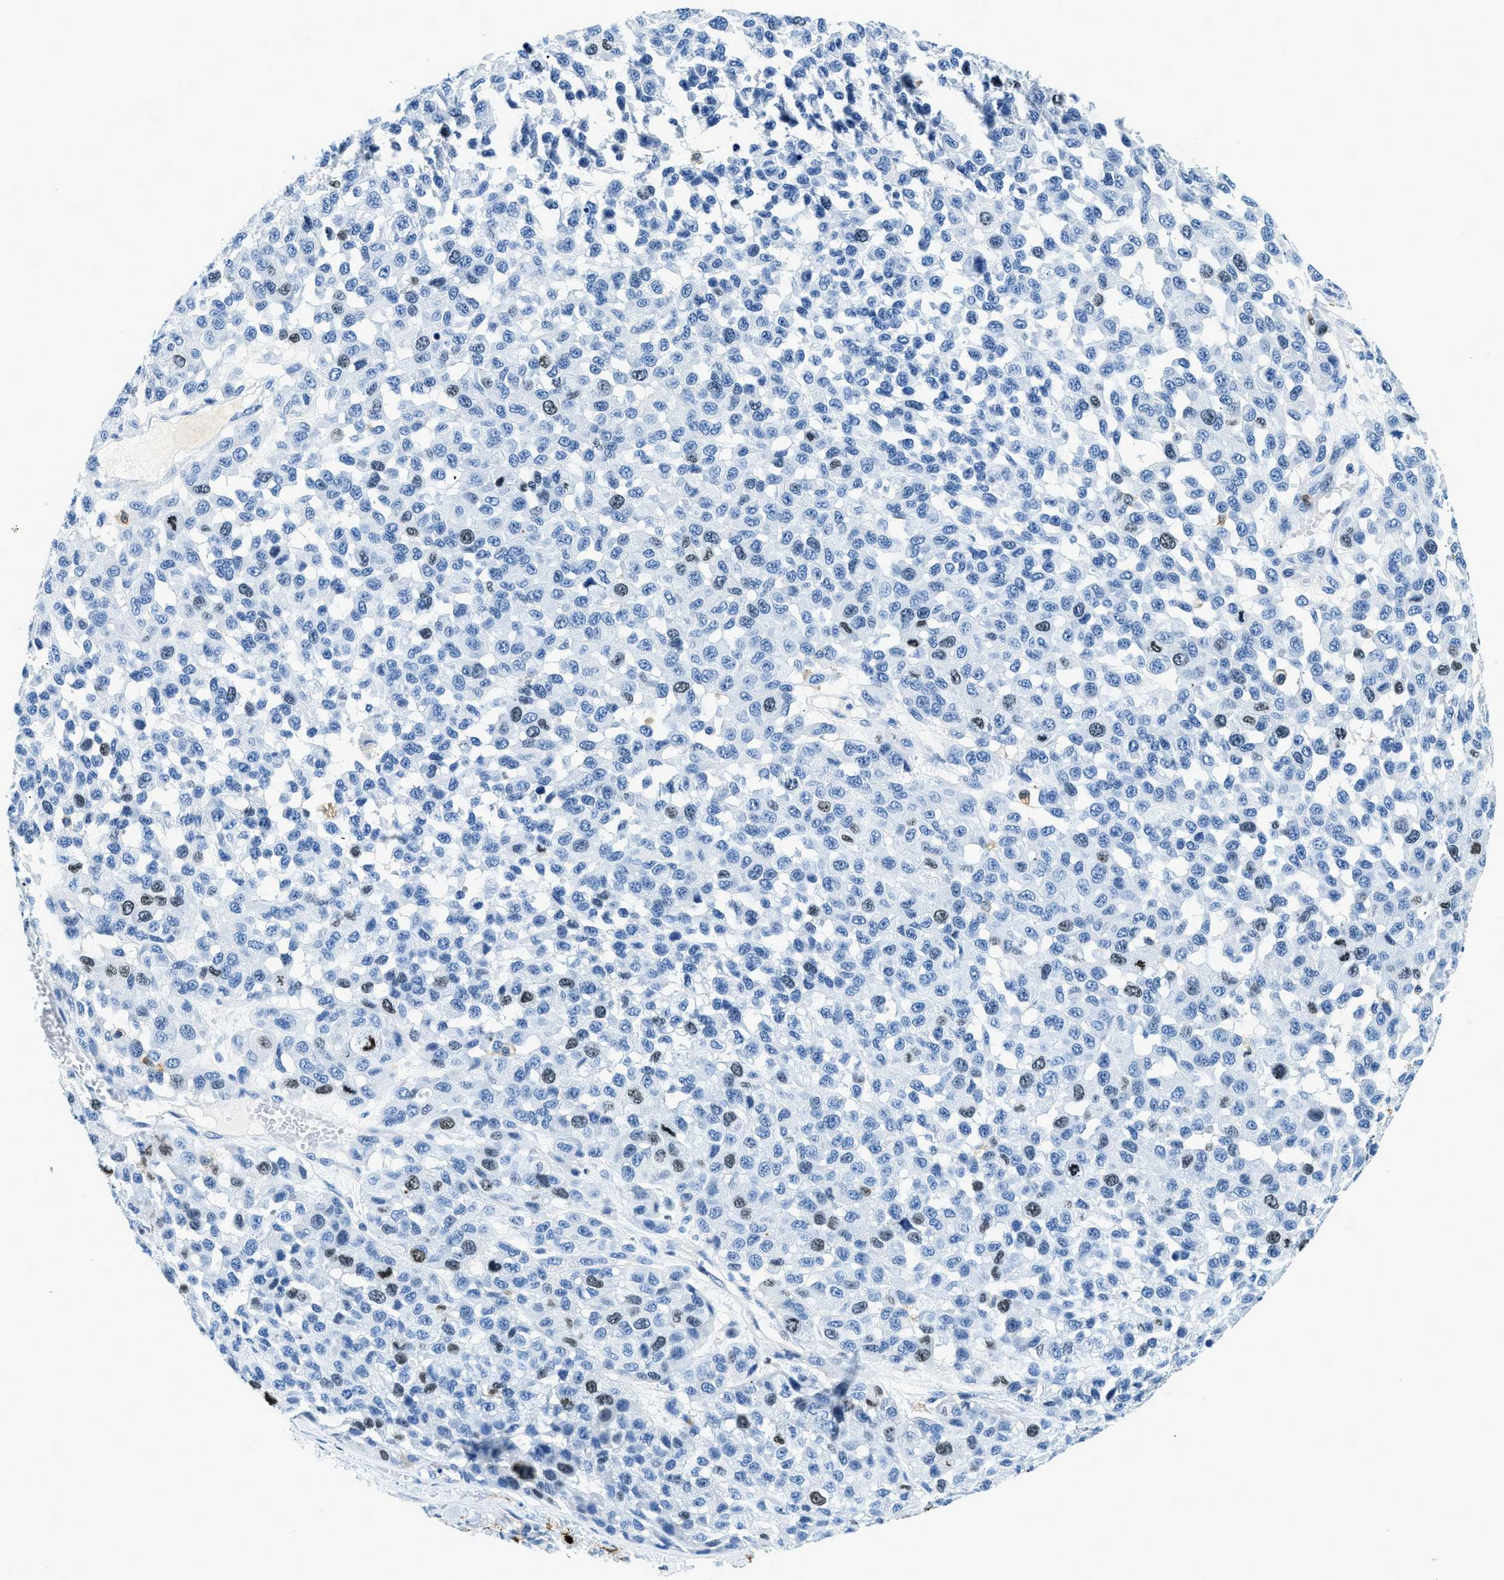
{"staining": {"intensity": "negative", "quantity": "none", "location": "none"}, "tissue": "melanoma", "cell_type": "Tumor cells", "image_type": "cancer", "snomed": [{"axis": "morphology", "description": "Malignant melanoma, NOS"}, {"axis": "topography", "description": "Skin"}], "caption": "The photomicrograph displays no significant expression in tumor cells of melanoma.", "gene": "CAPG", "patient": {"sex": "male", "age": 62}}